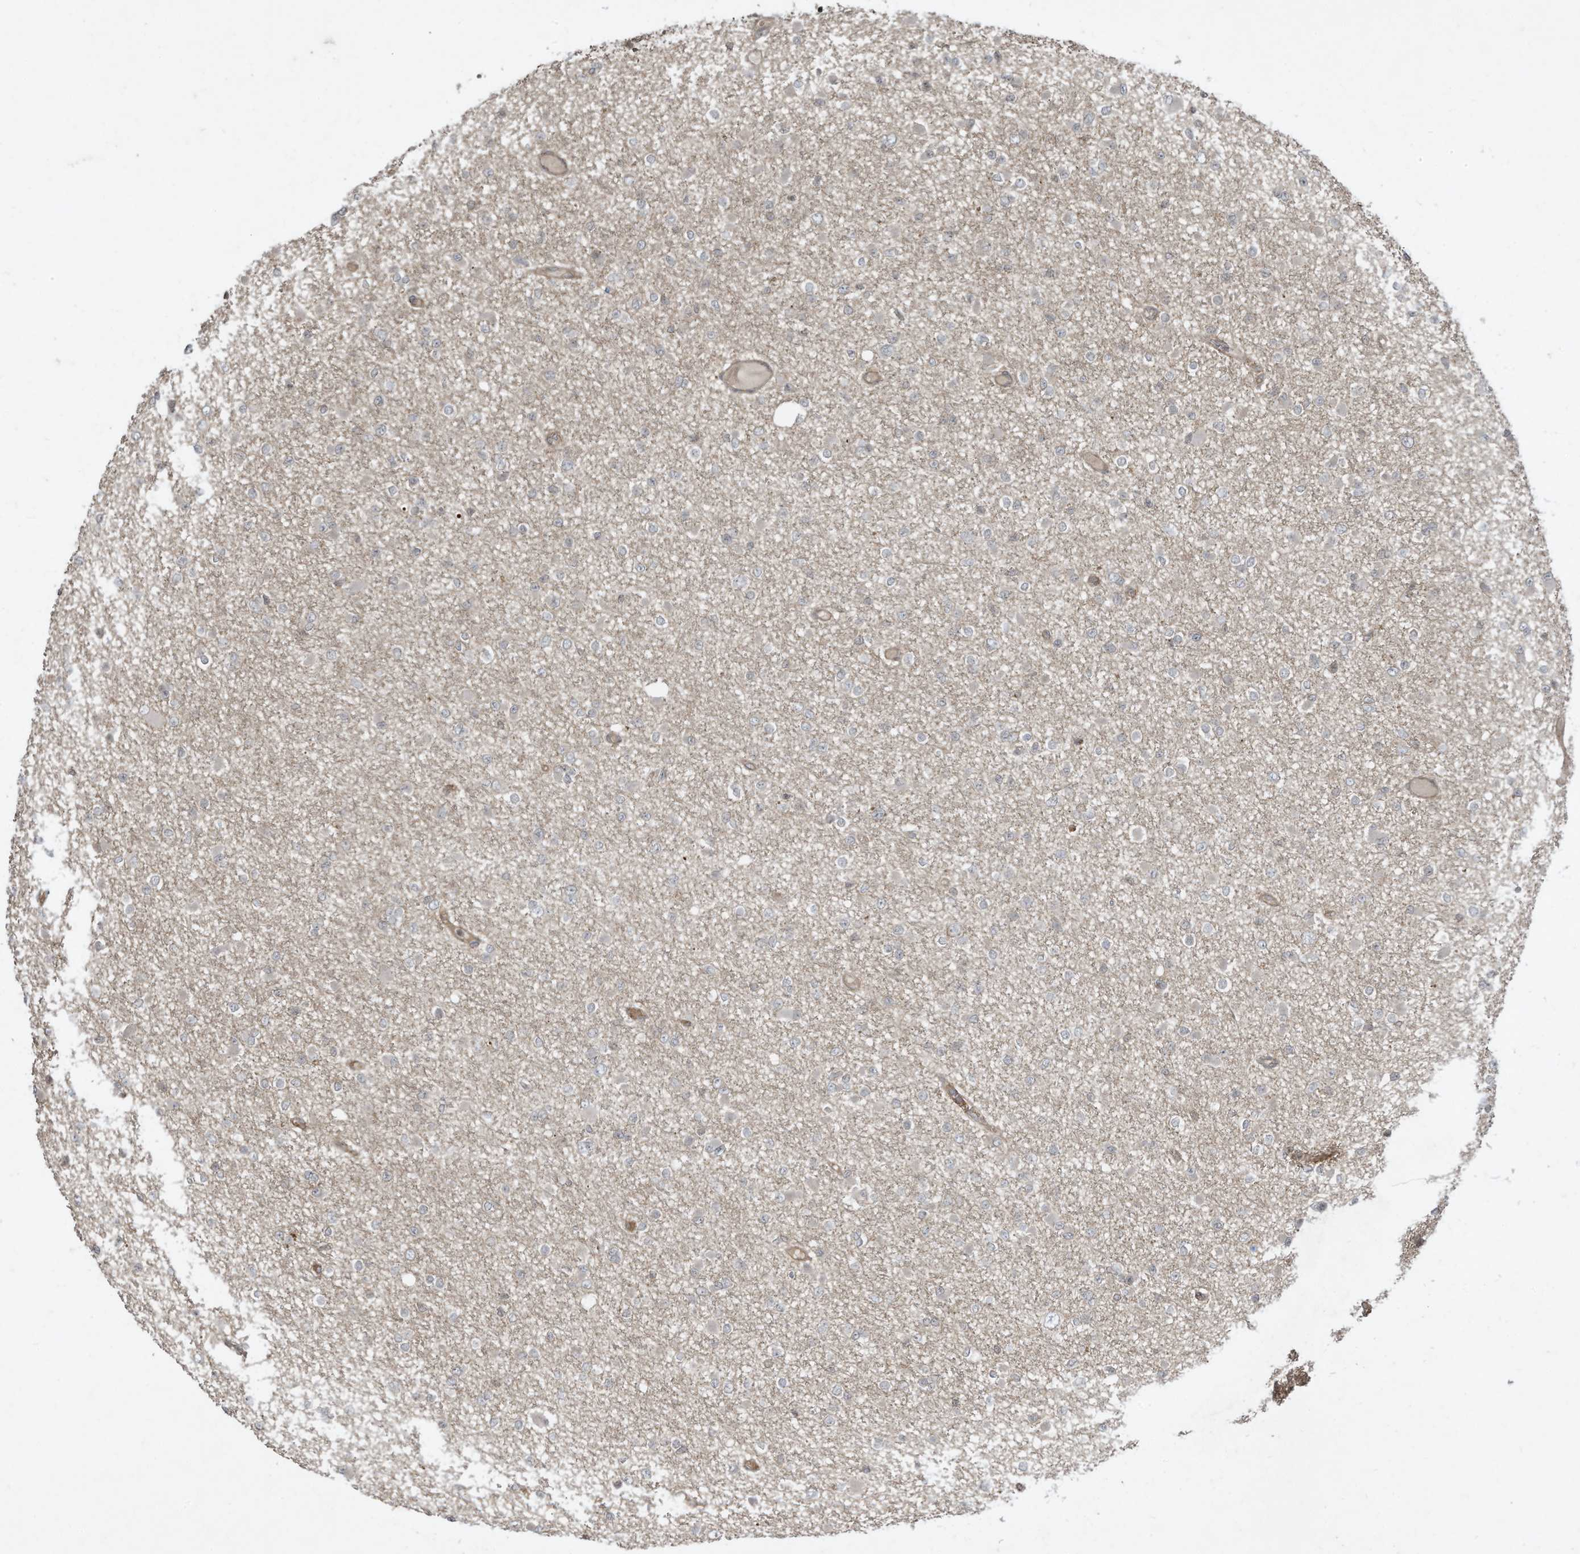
{"staining": {"intensity": "negative", "quantity": "none", "location": "none"}, "tissue": "glioma", "cell_type": "Tumor cells", "image_type": "cancer", "snomed": [{"axis": "morphology", "description": "Glioma, malignant, Low grade"}, {"axis": "topography", "description": "Brain"}], "caption": "Micrograph shows no significant protein positivity in tumor cells of malignant glioma (low-grade).", "gene": "MATN2", "patient": {"sex": "female", "age": 22}}